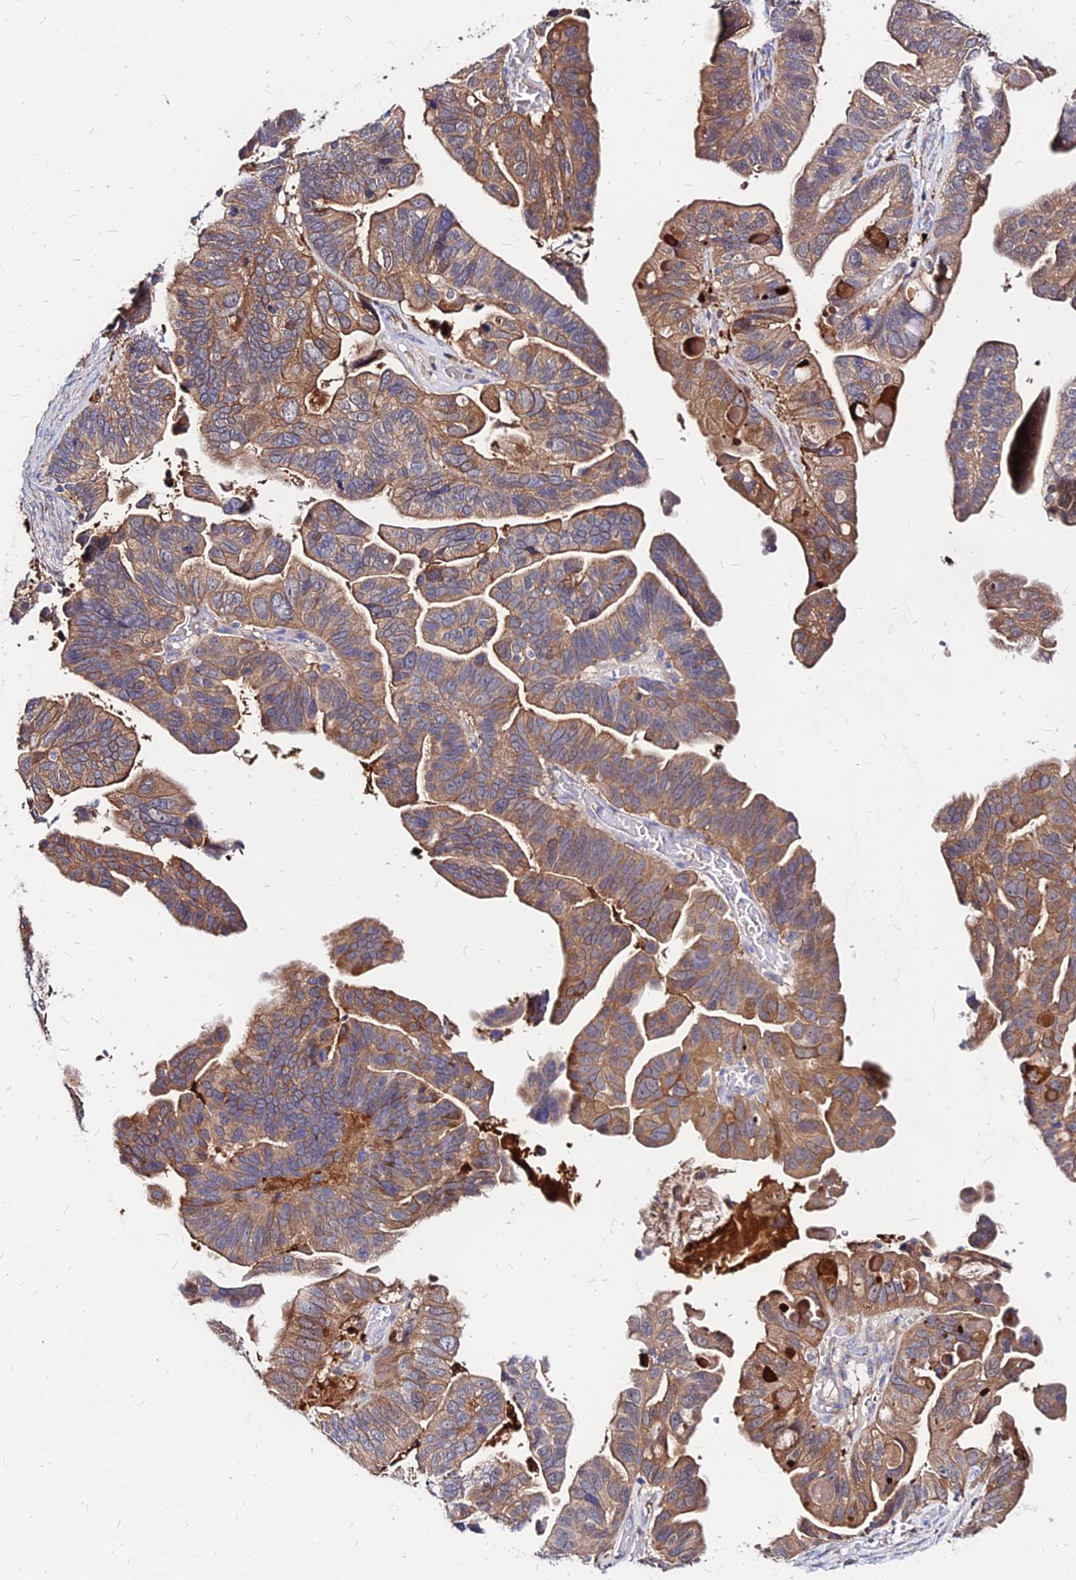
{"staining": {"intensity": "moderate", "quantity": ">75%", "location": "cytoplasmic/membranous"}, "tissue": "ovarian cancer", "cell_type": "Tumor cells", "image_type": "cancer", "snomed": [{"axis": "morphology", "description": "Cystadenocarcinoma, serous, NOS"}, {"axis": "topography", "description": "Ovary"}], "caption": "An immunohistochemistry (IHC) histopathology image of neoplastic tissue is shown. Protein staining in brown highlights moderate cytoplasmic/membranous positivity in ovarian serous cystadenocarcinoma within tumor cells.", "gene": "ACSM6", "patient": {"sex": "female", "age": 56}}